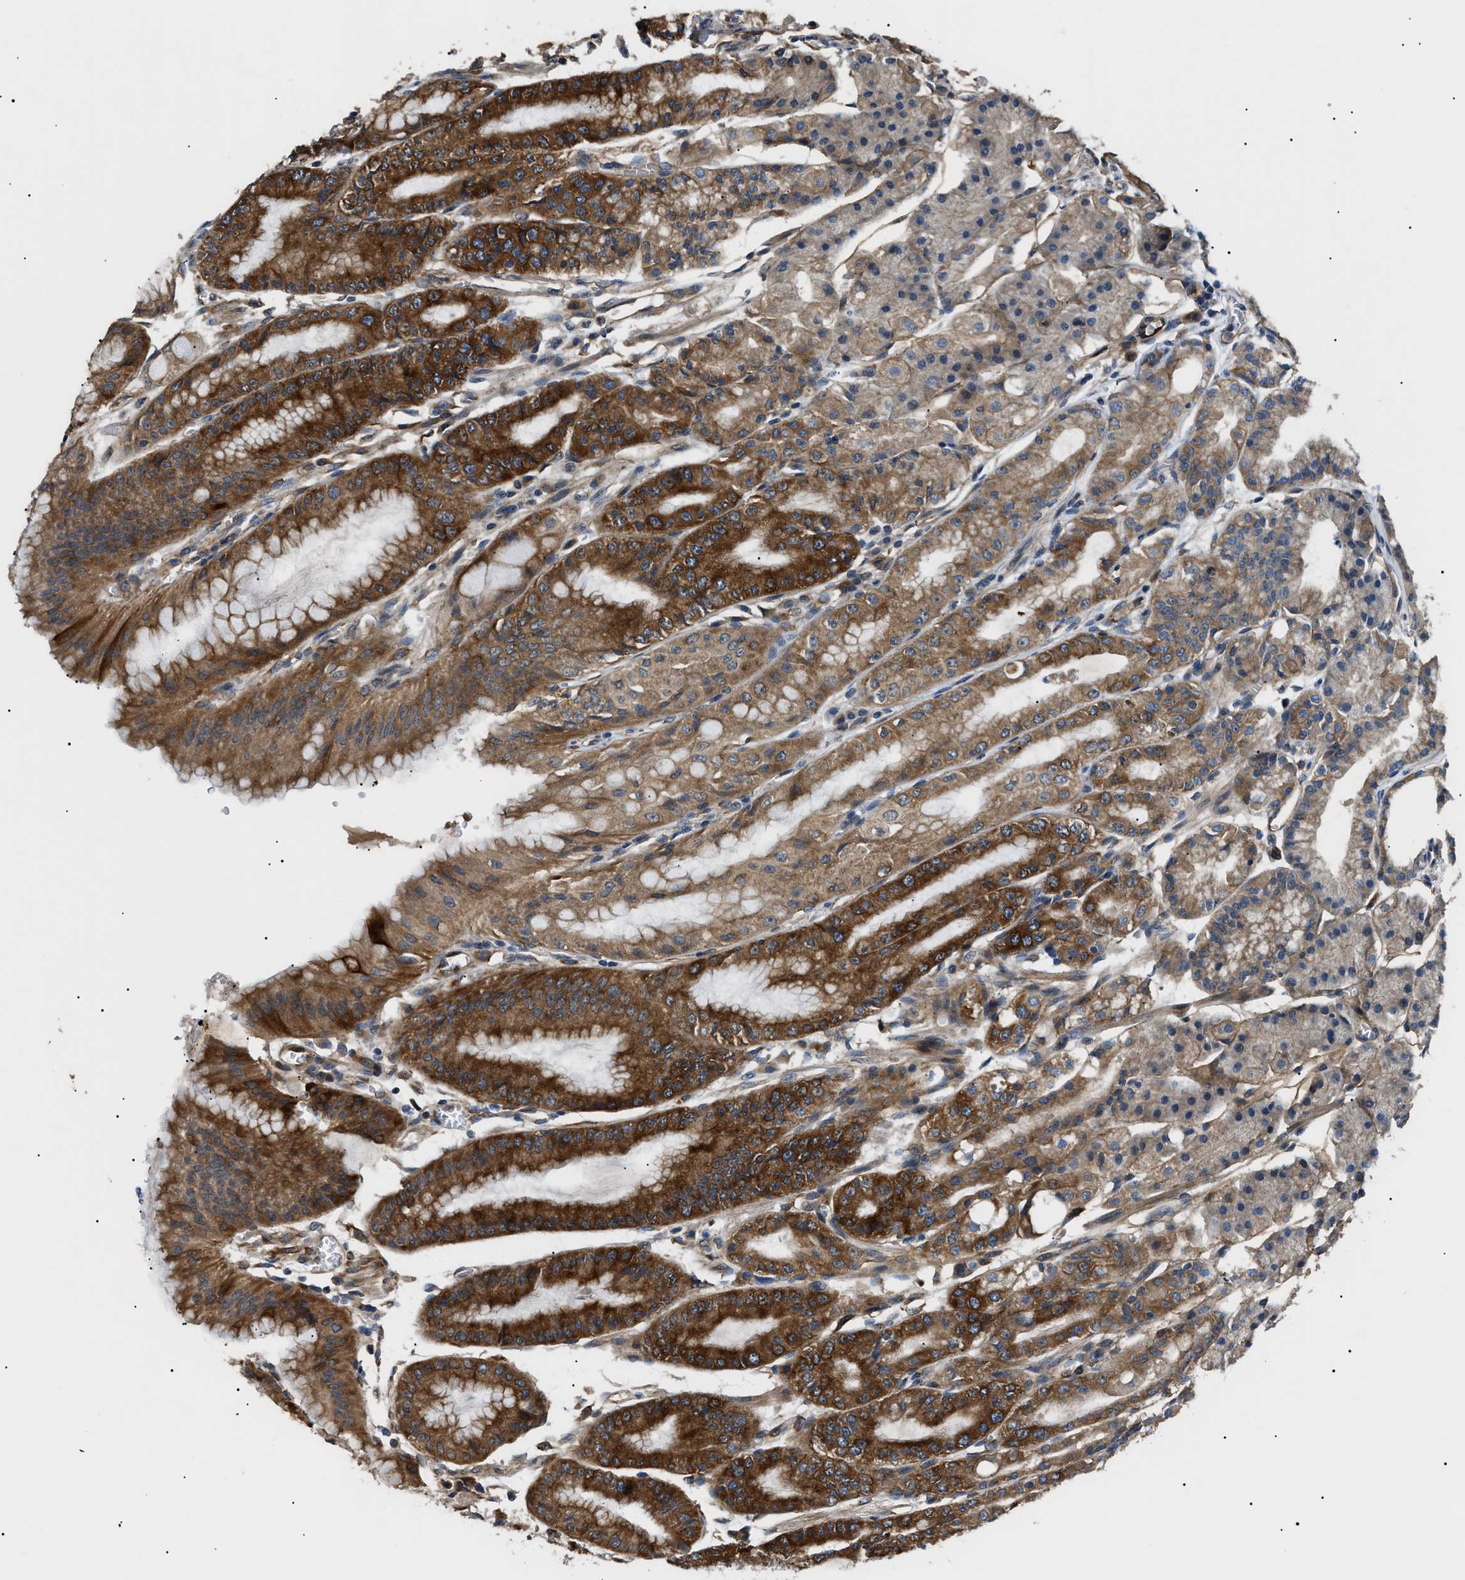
{"staining": {"intensity": "strong", "quantity": "25%-75%", "location": "cytoplasmic/membranous"}, "tissue": "stomach", "cell_type": "Glandular cells", "image_type": "normal", "snomed": [{"axis": "morphology", "description": "Normal tissue, NOS"}, {"axis": "topography", "description": "Stomach, lower"}], "caption": "A brown stain highlights strong cytoplasmic/membranous positivity of a protein in glandular cells of benign human stomach.", "gene": "SRPK1", "patient": {"sex": "male", "age": 71}}